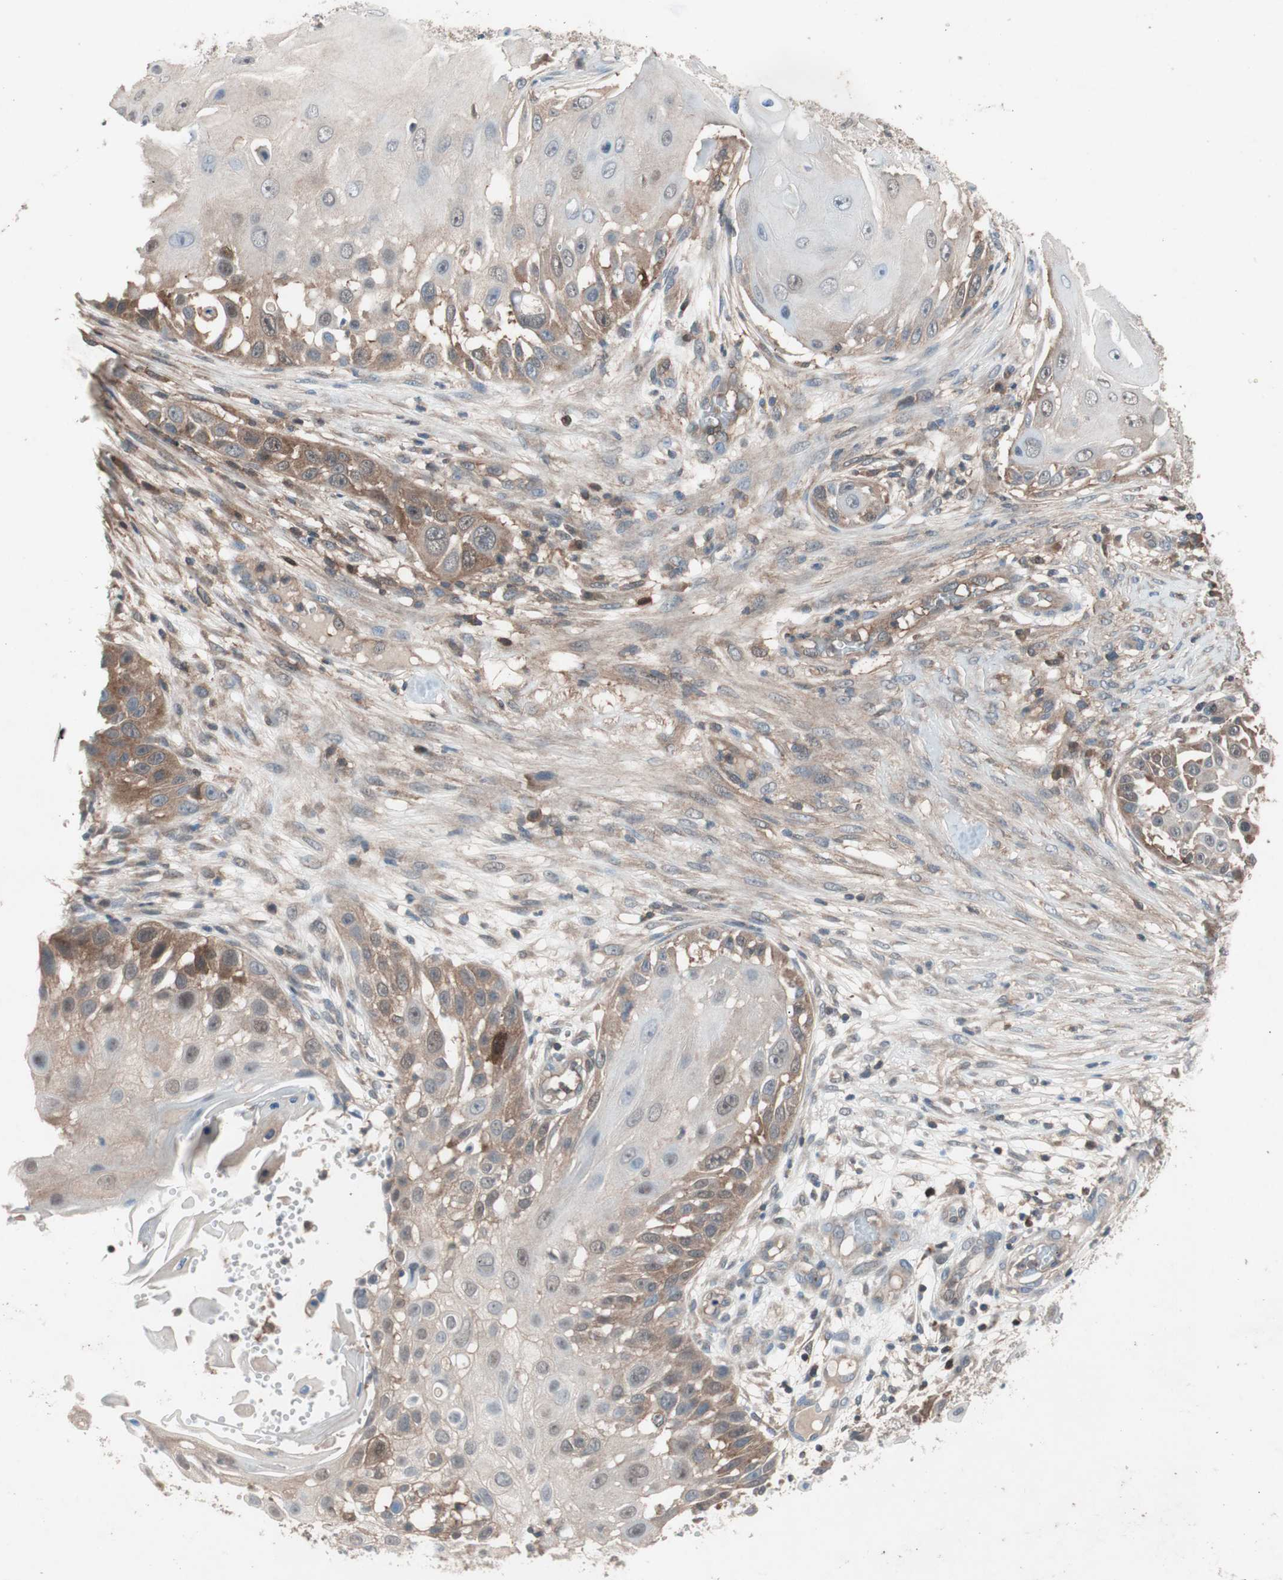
{"staining": {"intensity": "weak", "quantity": "25%-75%", "location": "cytoplasmic/membranous"}, "tissue": "skin cancer", "cell_type": "Tumor cells", "image_type": "cancer", "snomed": [{"axis": "morphology", "description": "Squamous cell carcinoma, NOS"}, {"axis": "topography", "description": "Skin"}], "caption": "Immunohistochemical staining of skin cancer shows low levels of weak cytoplasmic/membranous protein staining in approximately 25%-75% of tumor cells.", "gene": "GALT", "patient": {"sex": "female", "age": 44}}